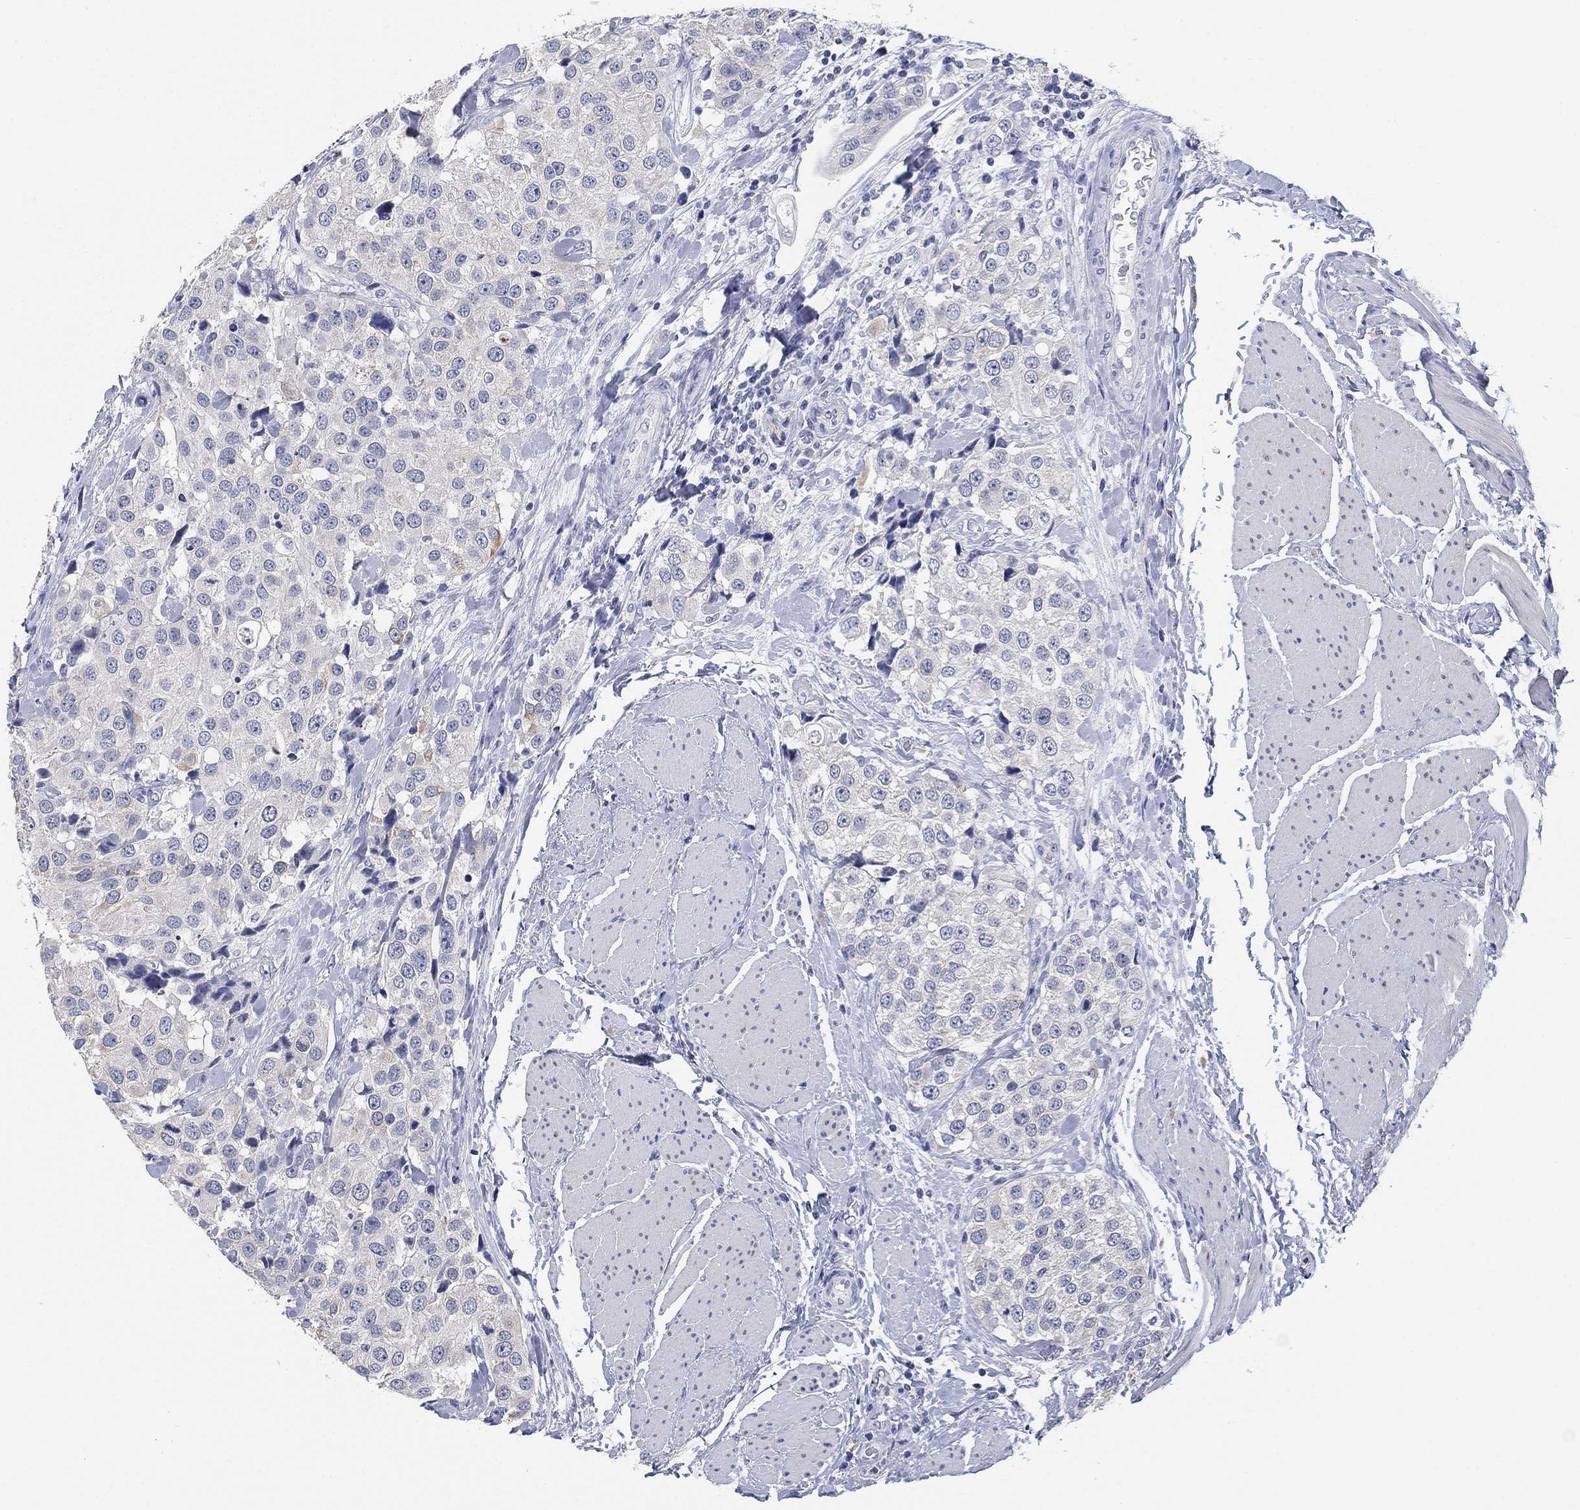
{"staining": {"intensity": "negative", "quantity": "none", "location": "none"}, "tissue": "urothelial cancer", "cell_type": "Tumor cells", "image_type": "cancer", "snomed": [{"axis": "morphology", "description": "Urothelial carcinoma, High grade"}, {"axis": "topography", "description": "Urinary bladder"}], "caption": "Photomicrograph shows no significant protein staining in tumor cells of urothelial cancer. (DAB IHC, high magnification).", "gene": "CLUL1", "patient": {"sex": "female", "age": 64}}